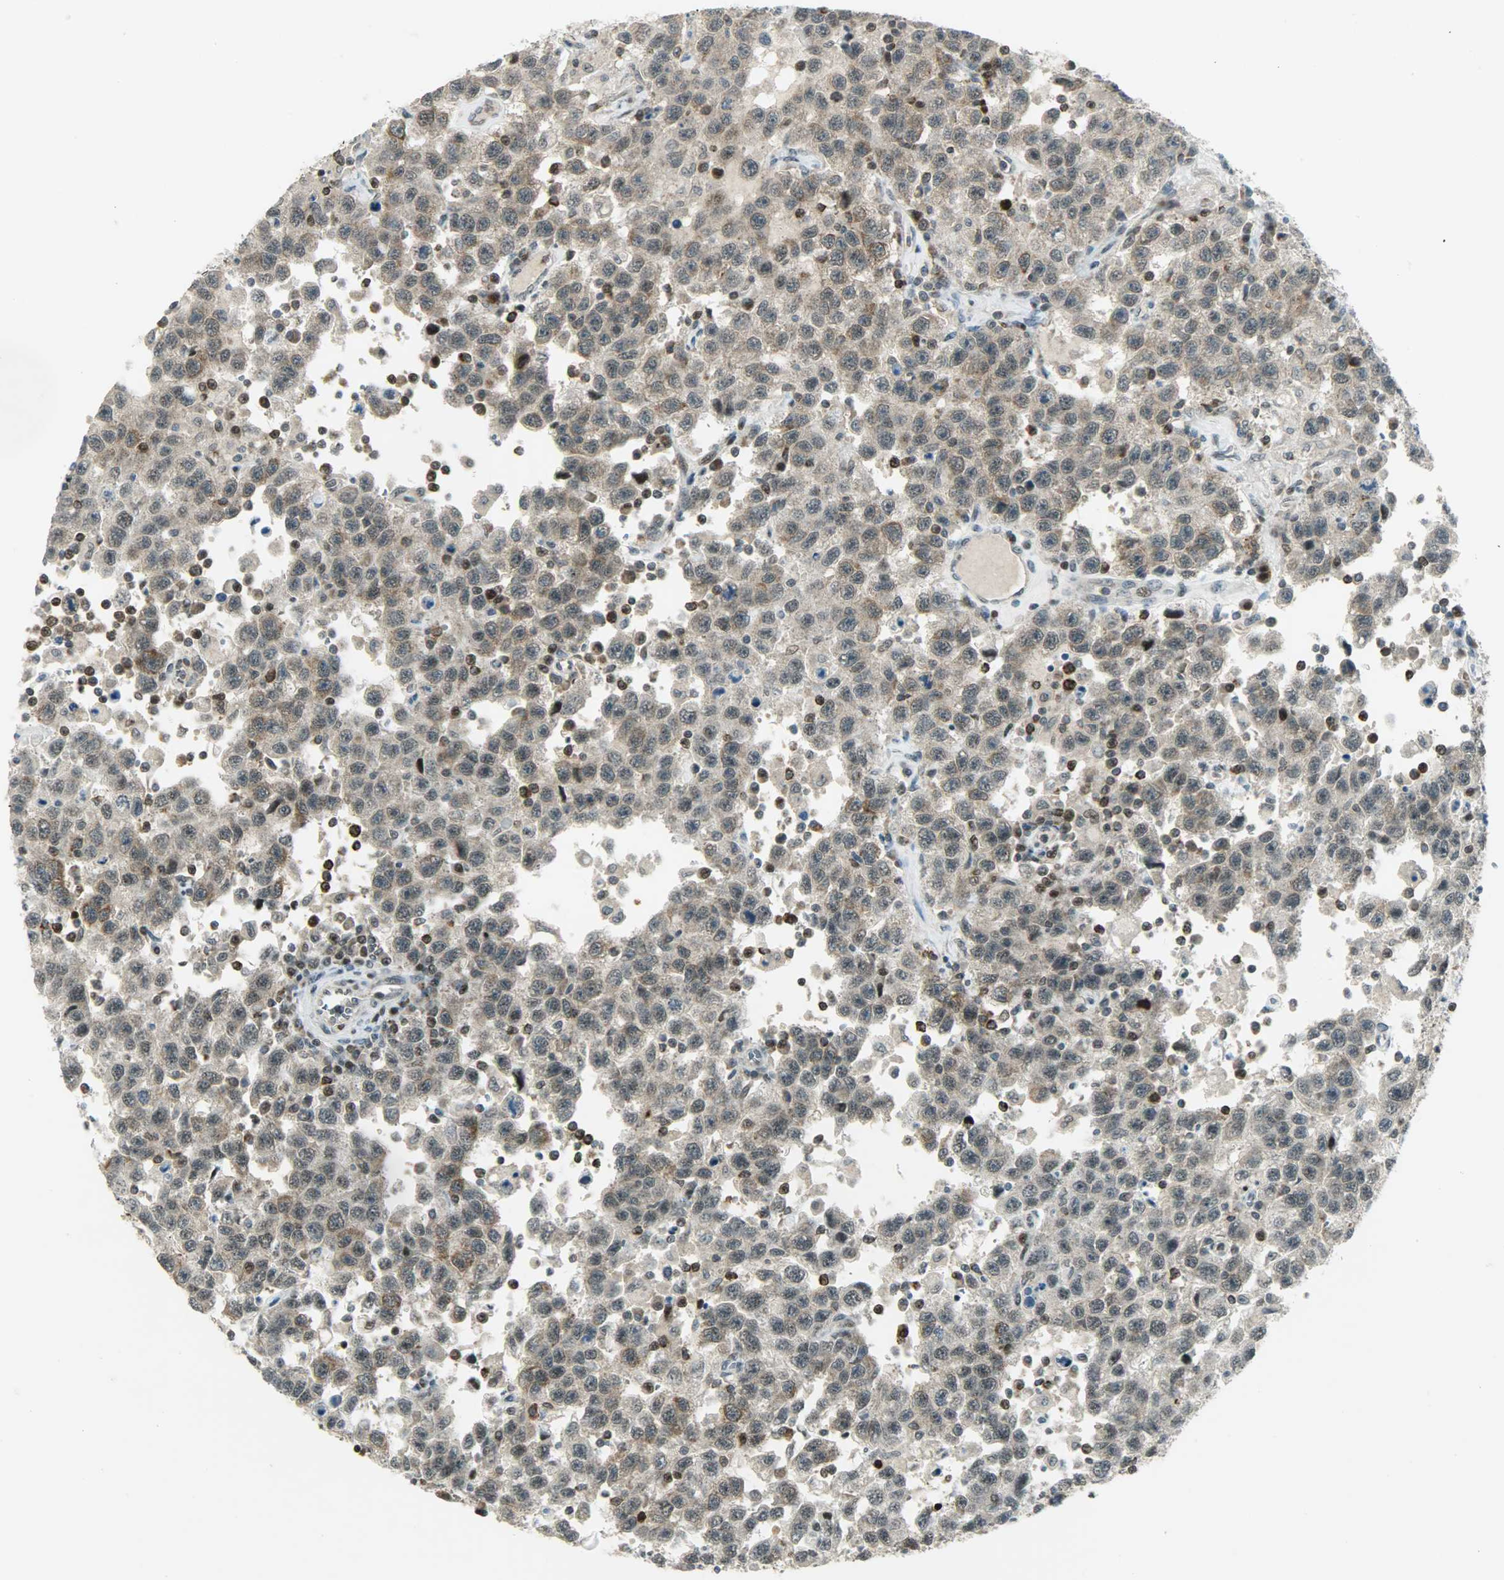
{"staining": {"intensity": "weak", "quantity": ">75%", "location": "cytoplasmic/membranous"}, "tissue": "testis cancer", "cell_type": "Tumor cells", "image_type": "cancer", "snomed": [{"axis": "morphology", "description": "Seminoma, NOS"}, {"axis": "topography", "description": "Testis"}], "caption": "This histopathology image reveals immunohistochemistry (IHC) staining of human seminoma (testis), with low weak cytoplasmic/membranous positivity in approximately >75% of tumor cells.", "gene": "IL15", "patient": {"sex": "male", "age": 41}}